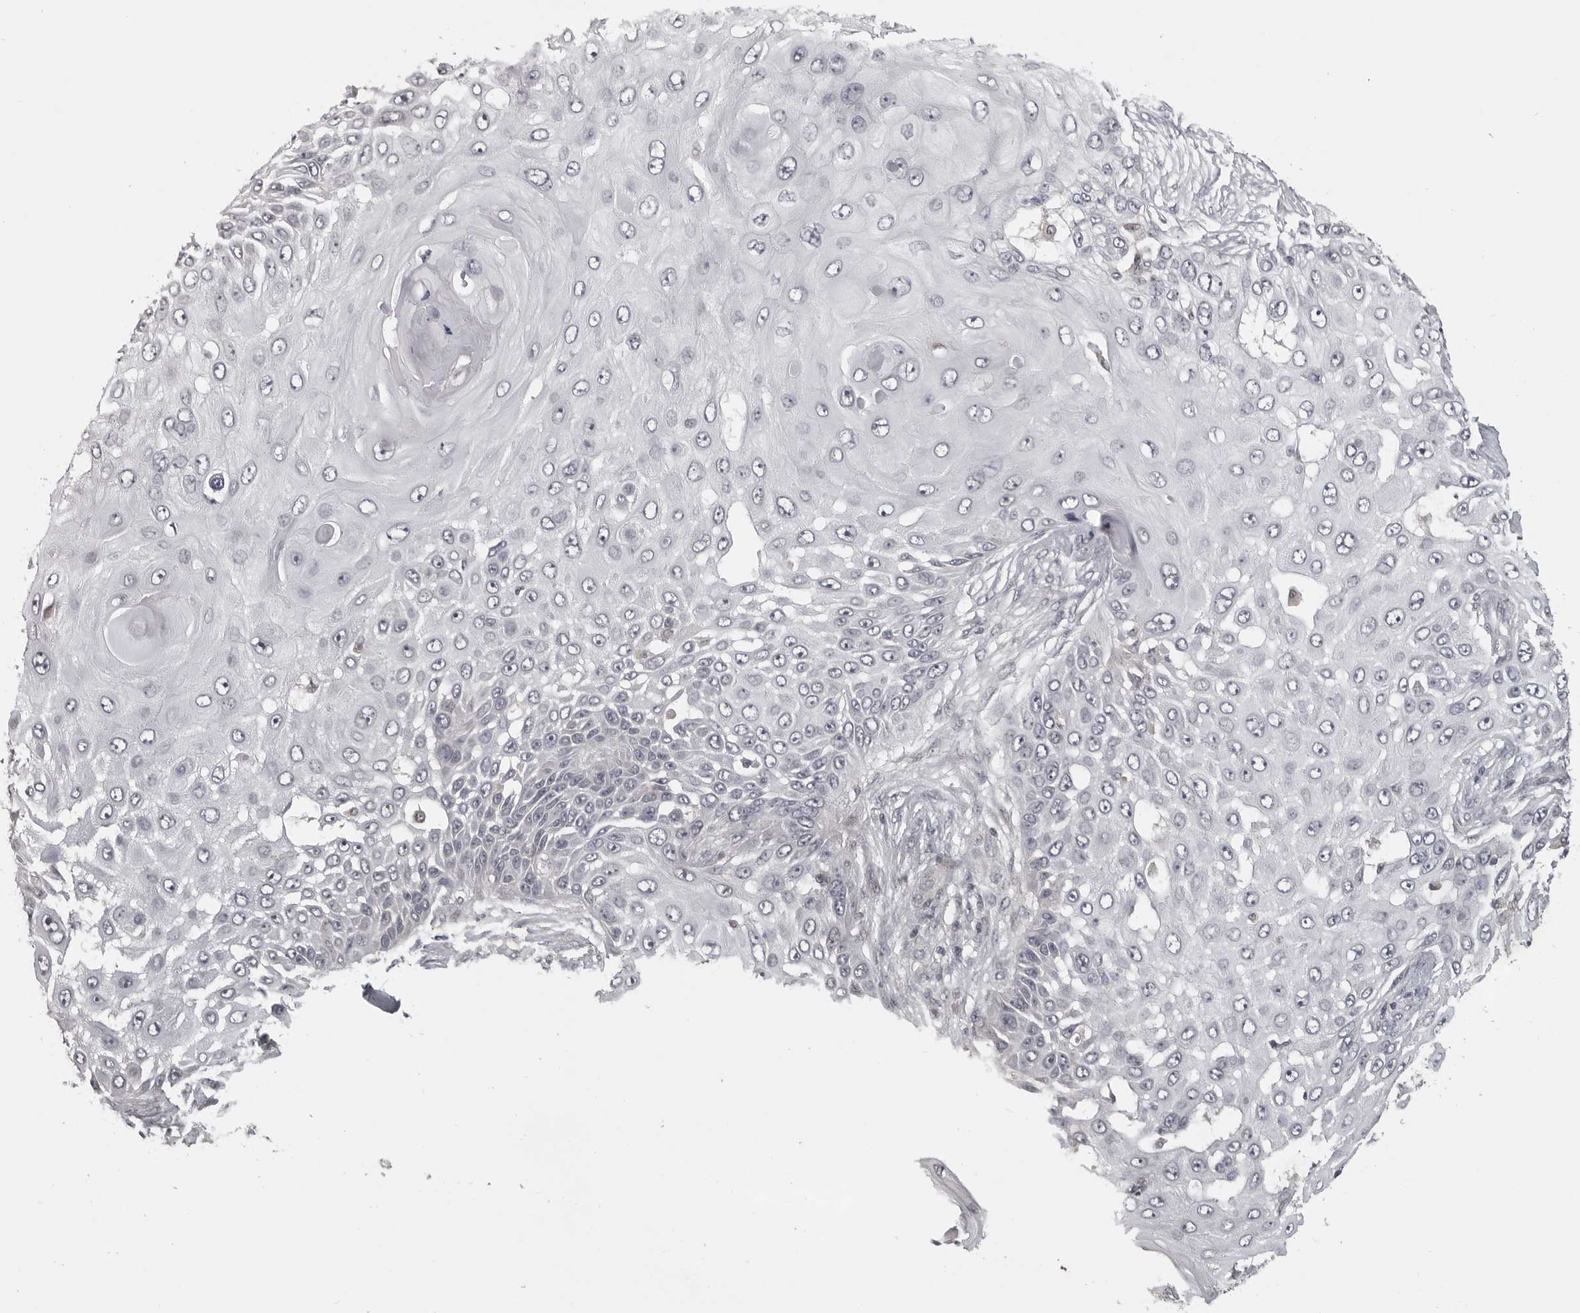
{"staining": {"intensity": "negative", "quantity": "none", "location": "none"}, "tissue": "skin cancer", "cell_type": "Tumor cells", "image_type": "cancer", "snomed": [{"axis": "morphology", "description": "Squamous cell carcinoma, NOS"}, {"axis": "topography", "description": "Skin"}], "caption": "This is a photomicrograph of IHC staining of skin cancer, which shows no expression in tumor cells.", "gene": "UROD", "patient": {"sex": "female", "age": 44}}